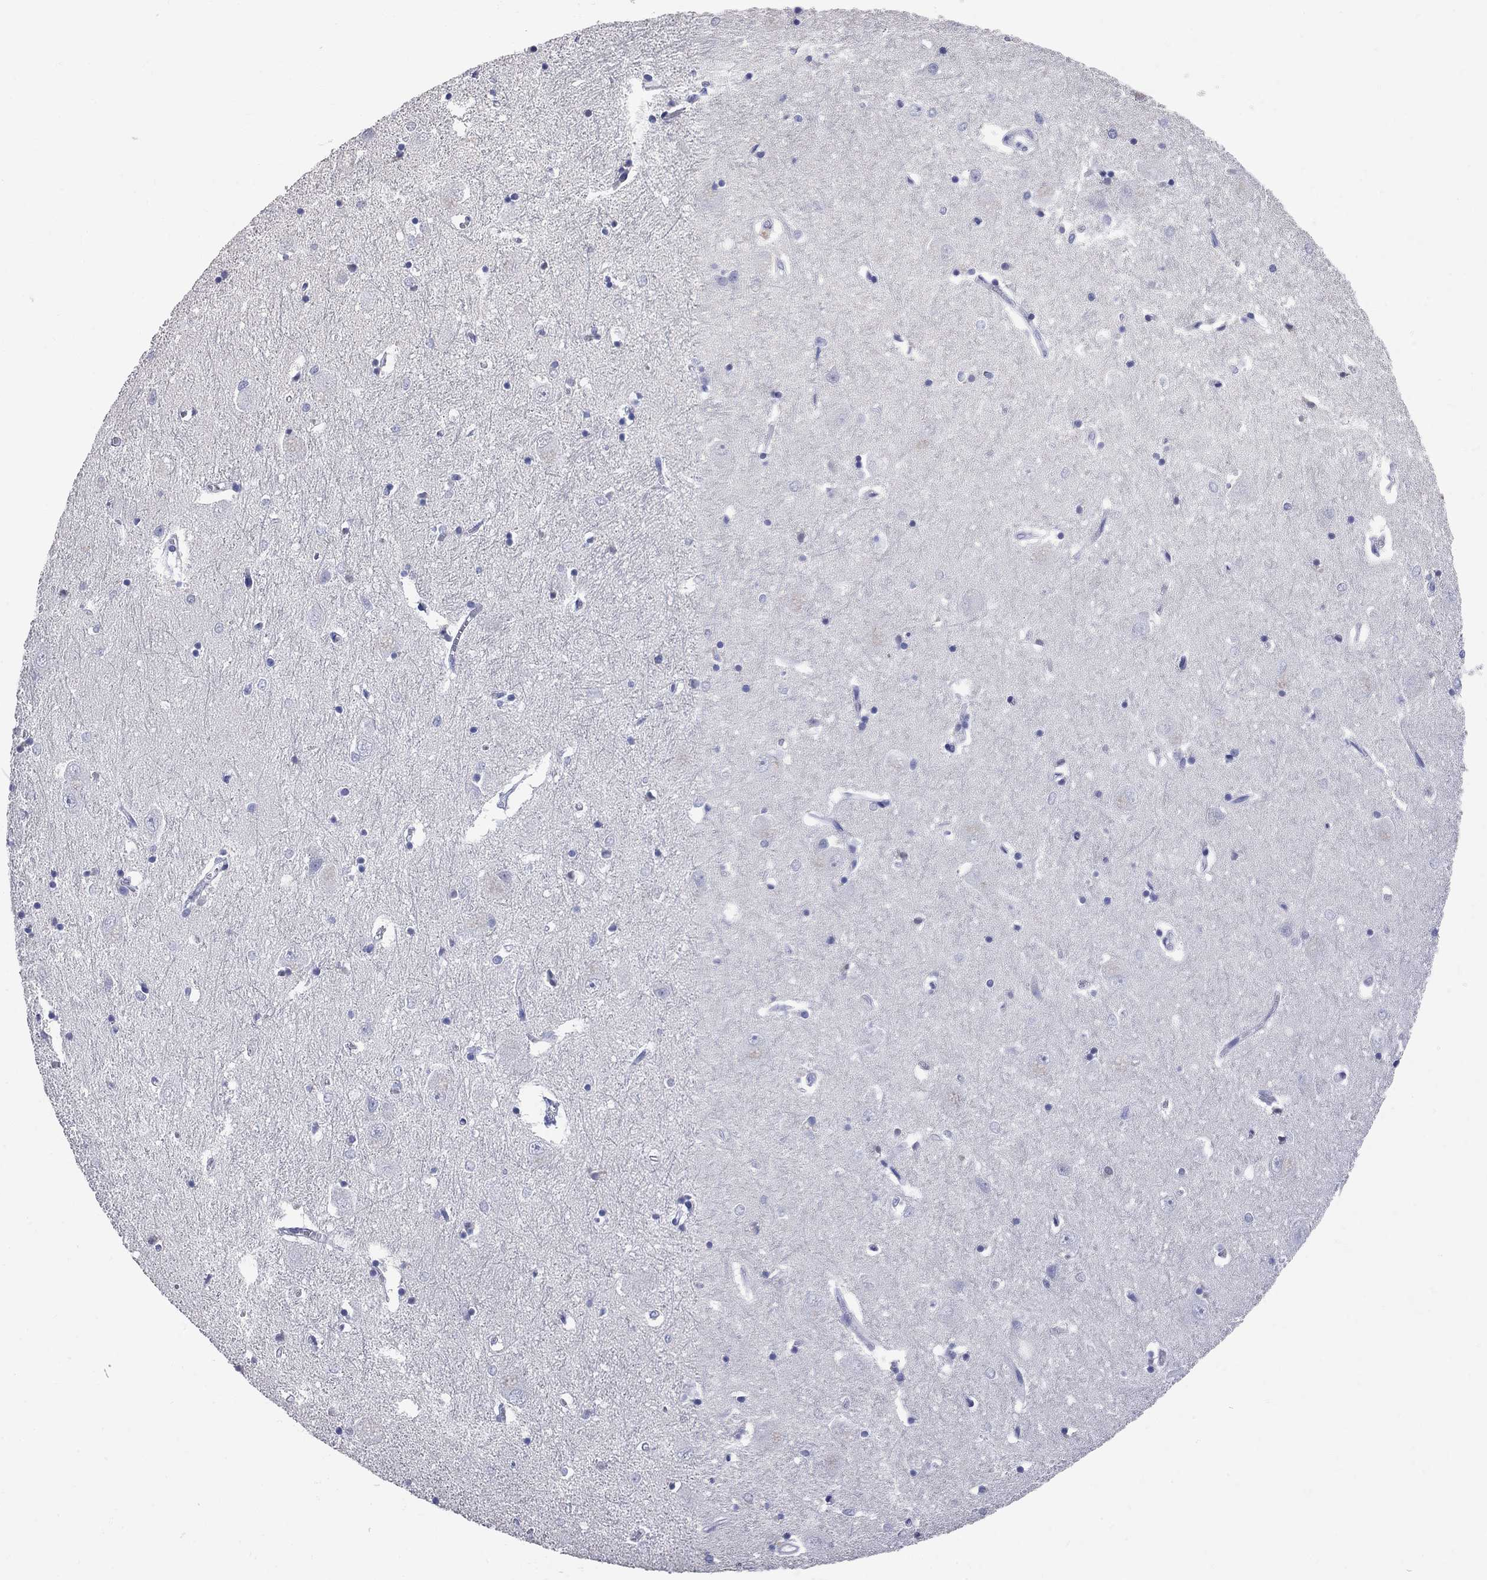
{"staining": {"intensity": "negative", "quantity": "none", "location": "none"}, "tissue": "caudate", "cell_type": "Glial cells", "image_type": "normal", "snomed": [{"axis": "morphology", "description": "Normal tissue, NOS"}, {"axis": "topography", "description": "Lateral ventricle wall"}], "caption": "A high-resolution photomicrograph shows immunohistochemistry staining of unremarkable caudate, which demonstrates no significant expression in glial cells. (Immunohistochemistry (ihc), brightfield microscopy, high magnification).", "gene": "FAM221B", "patient": {"sex": "male", "age": 54}}